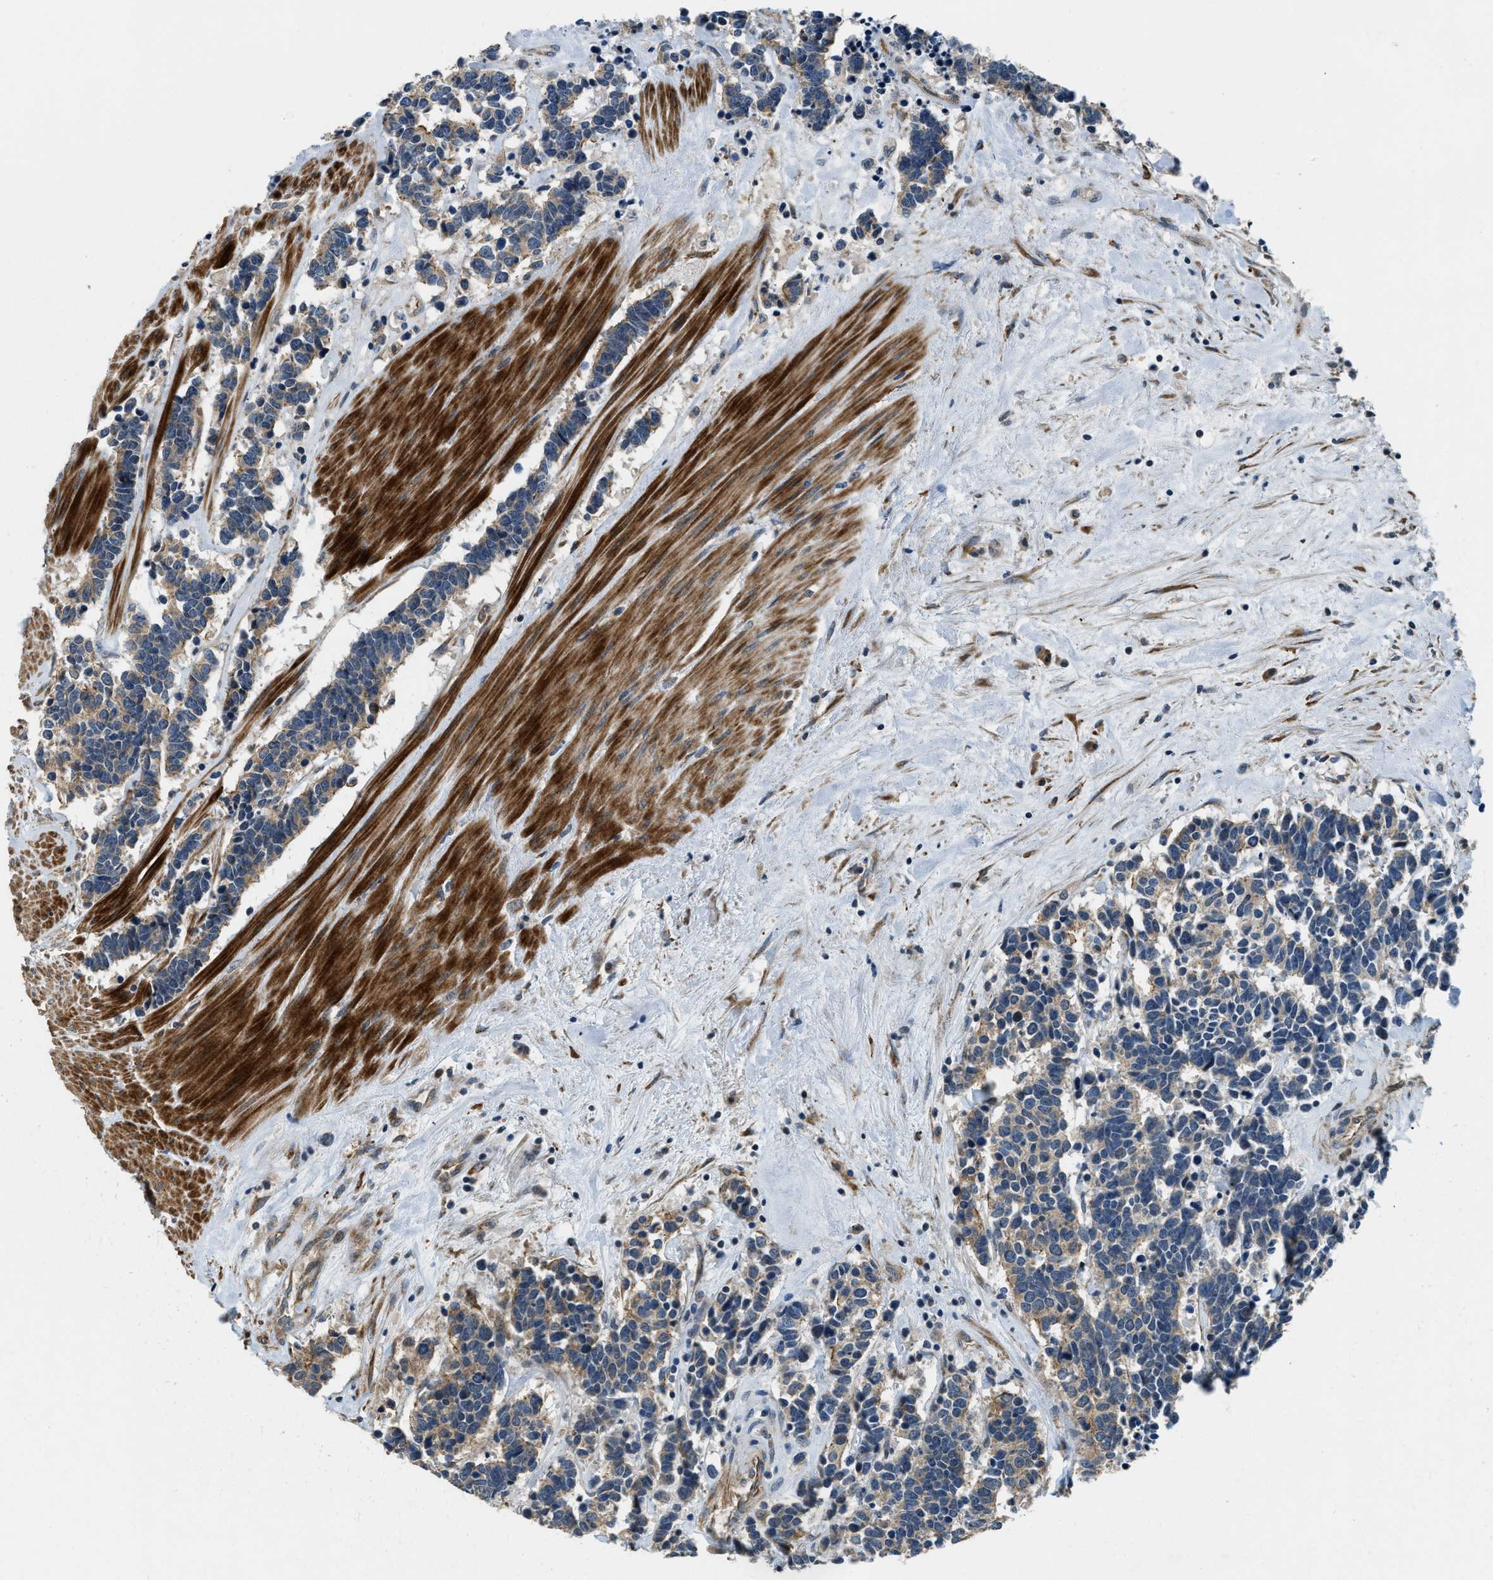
{"staining": {"intensity": "weak", "quantity": "25%-75%", "location": "cytoplasmic/membranous"}, "tissue": "carcinoid", "cell_type": "Tumor cells", "image_type": "cancer", "snomed": [{"axis": "morphology", "description": "Carcinoma, NOS"}, {"axis": "morphology", "description": "Carcinoid, malignant, NOS"}, {"axis": "topography", "description": "Urinary bladder"}], "caption": "Carcinoid stained with a brown dye displays weak cytoplasmic/membranous positive staining in about 25%-75% of tumor cells.", "gene": "ALOX12", "patient": {"sex": "male", "age": 57}}